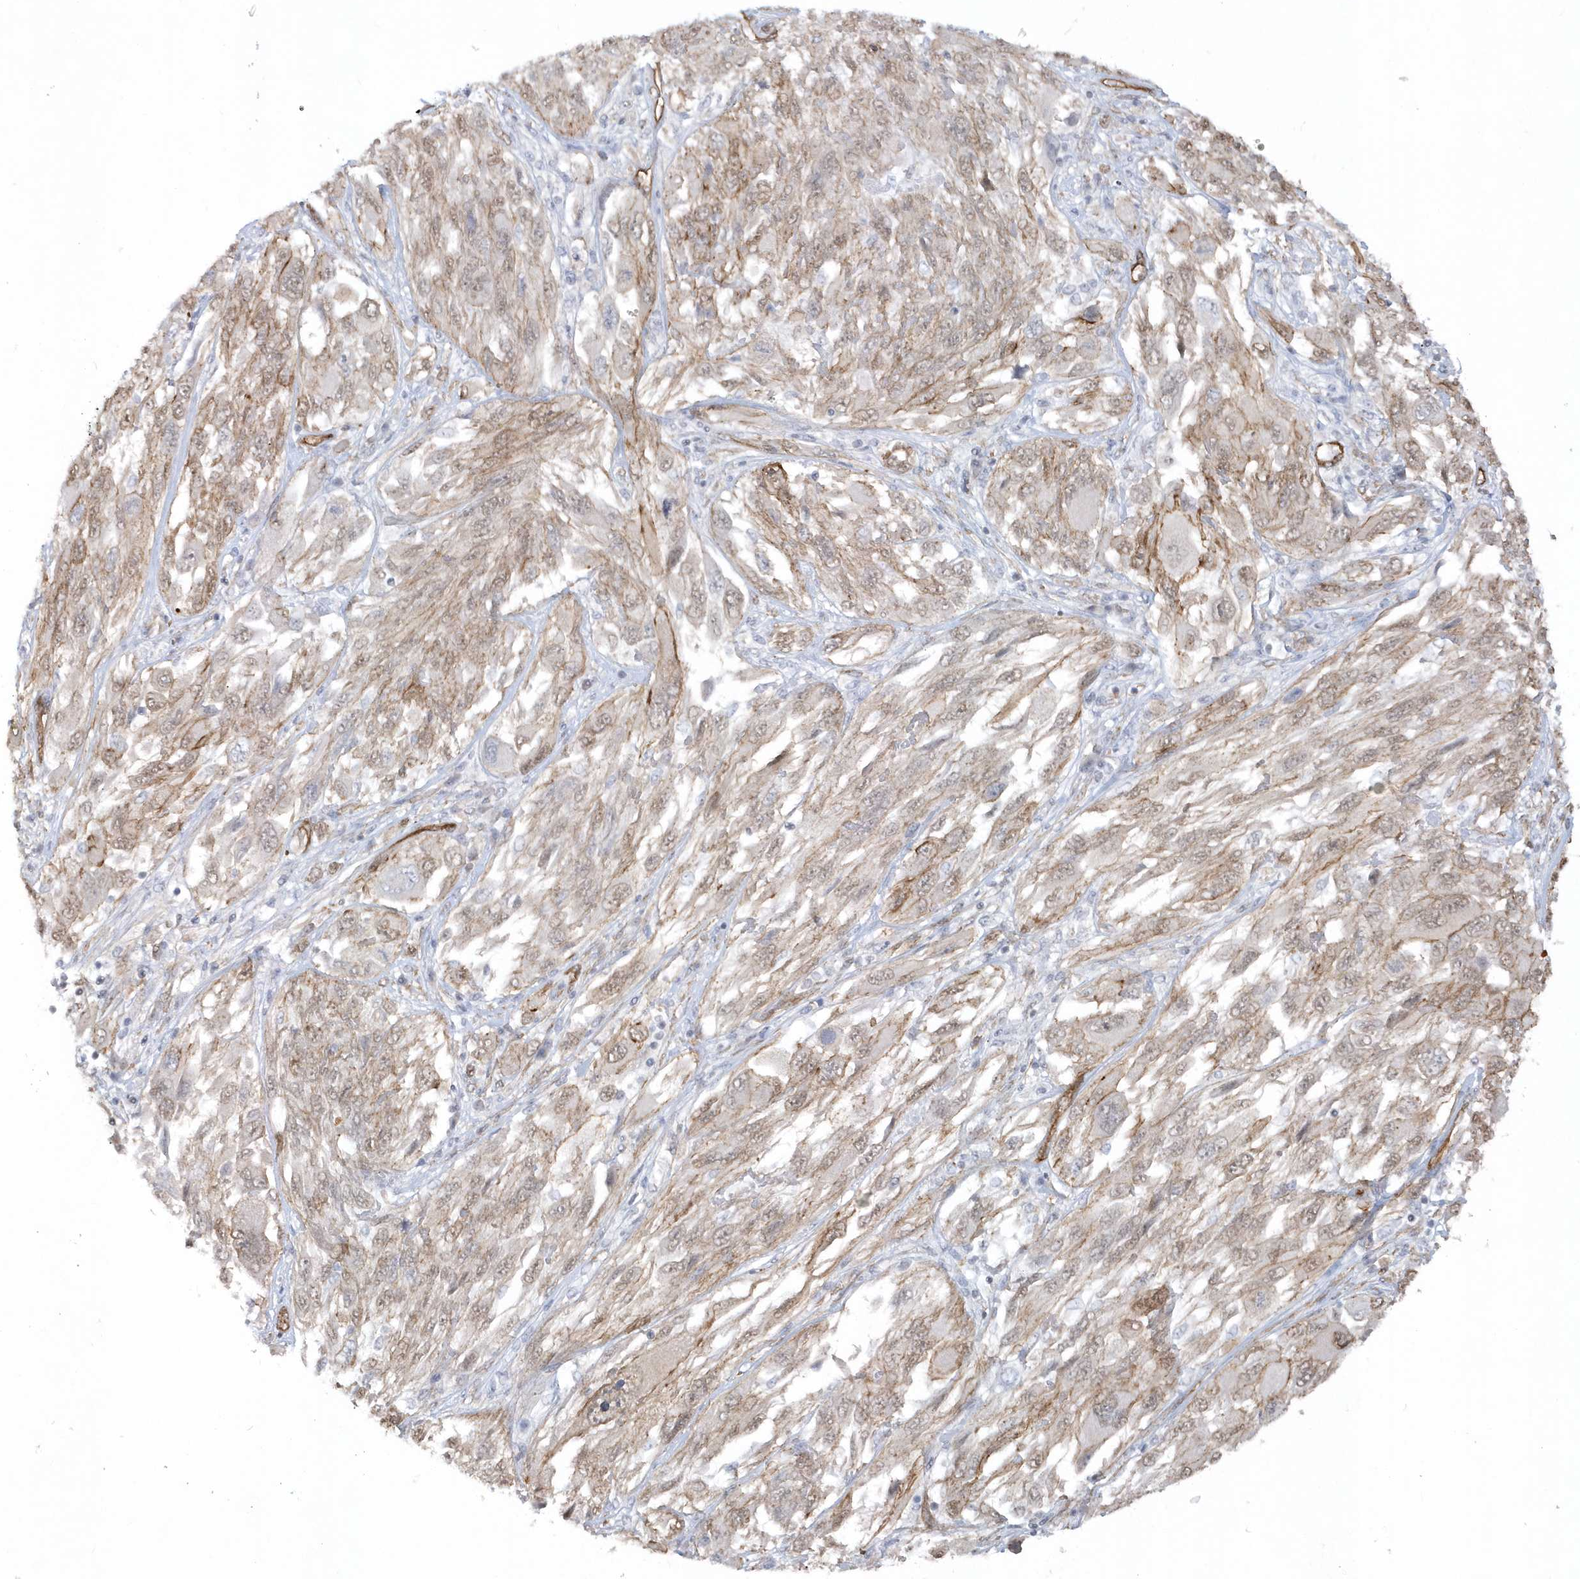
{"staining": {"intensity": "weak", "quantity": "25%-75%", "location": "cytoplasmic/membranous"}, "tissue": "melanoma", "cell_type": "Tumor cells", "image_type": "cancer", "snomed": [{"axis": "morphology", "description": "Malignant melanoma, NOS"}, {"axis": "topography", "description": "Skin"}], "caption": "Immunohistochemical staining of human malignant melanoma exhibits weak cytoplasmic/membranous protein positivity in approximately 25%-75% of tumor cells.", "gene": "RAI14", "patient": {"sex": "female", "age": 91}}